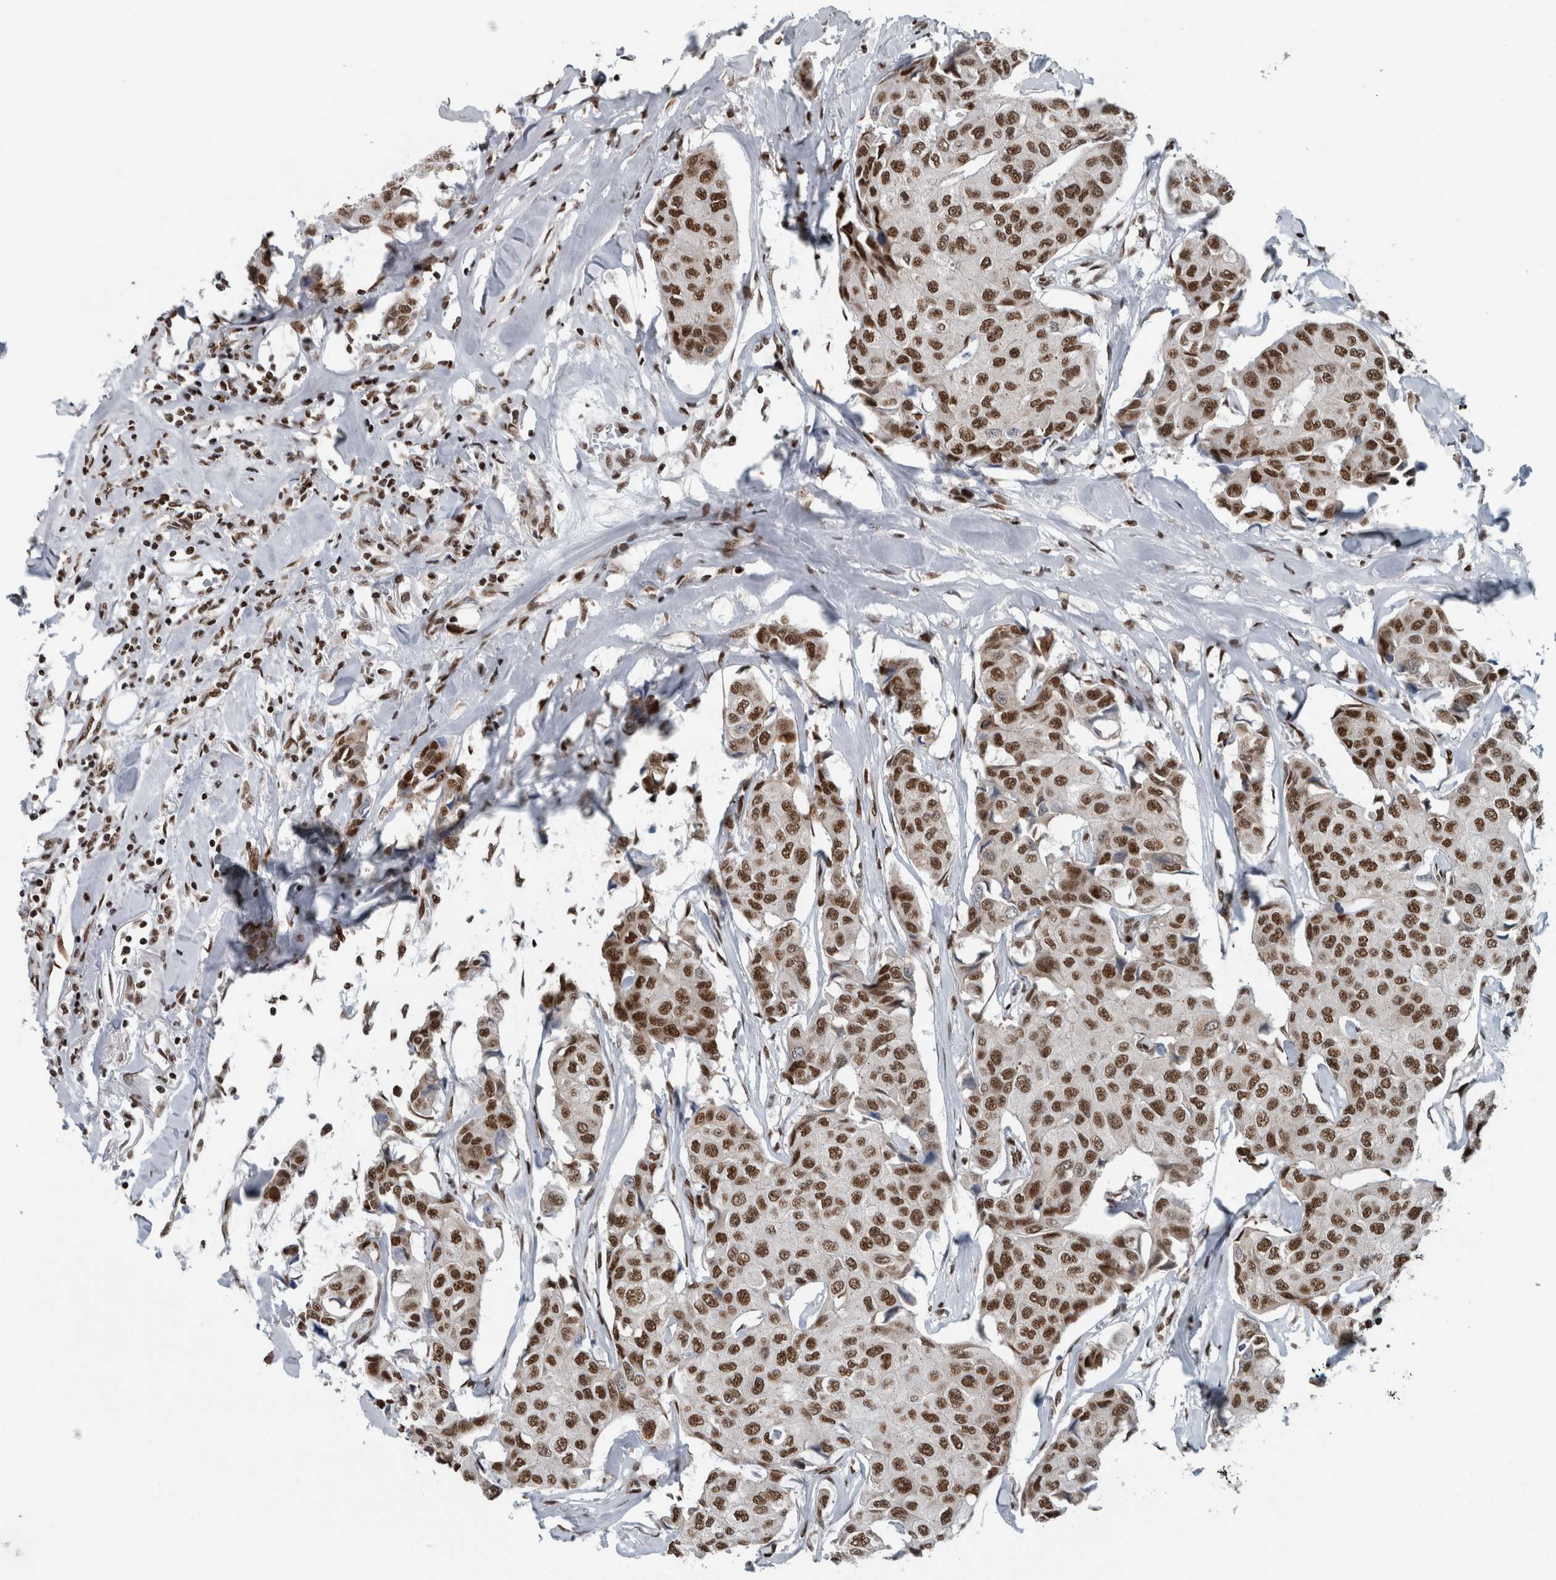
{"staining": {"intensity": "strong", "quantity": ">75%", "location": "nuclear"}, "tissue": "breast cancer", "cell_type": "Tumor cells", "image_type": "cancer", "snomed": [{"axis": "morphology", "description": "Duct carcinoma"}, {"axis": "topography", "description": "Breast"}], "caption": "This image exhibits immunohistochemistry staining of human invasive ductal carcinoma (breast), with high strong nuclear positivity in about >75% of tumor cells.", "gene": "DNMT3A", "patient": {"sex": "female", "age": 80}}